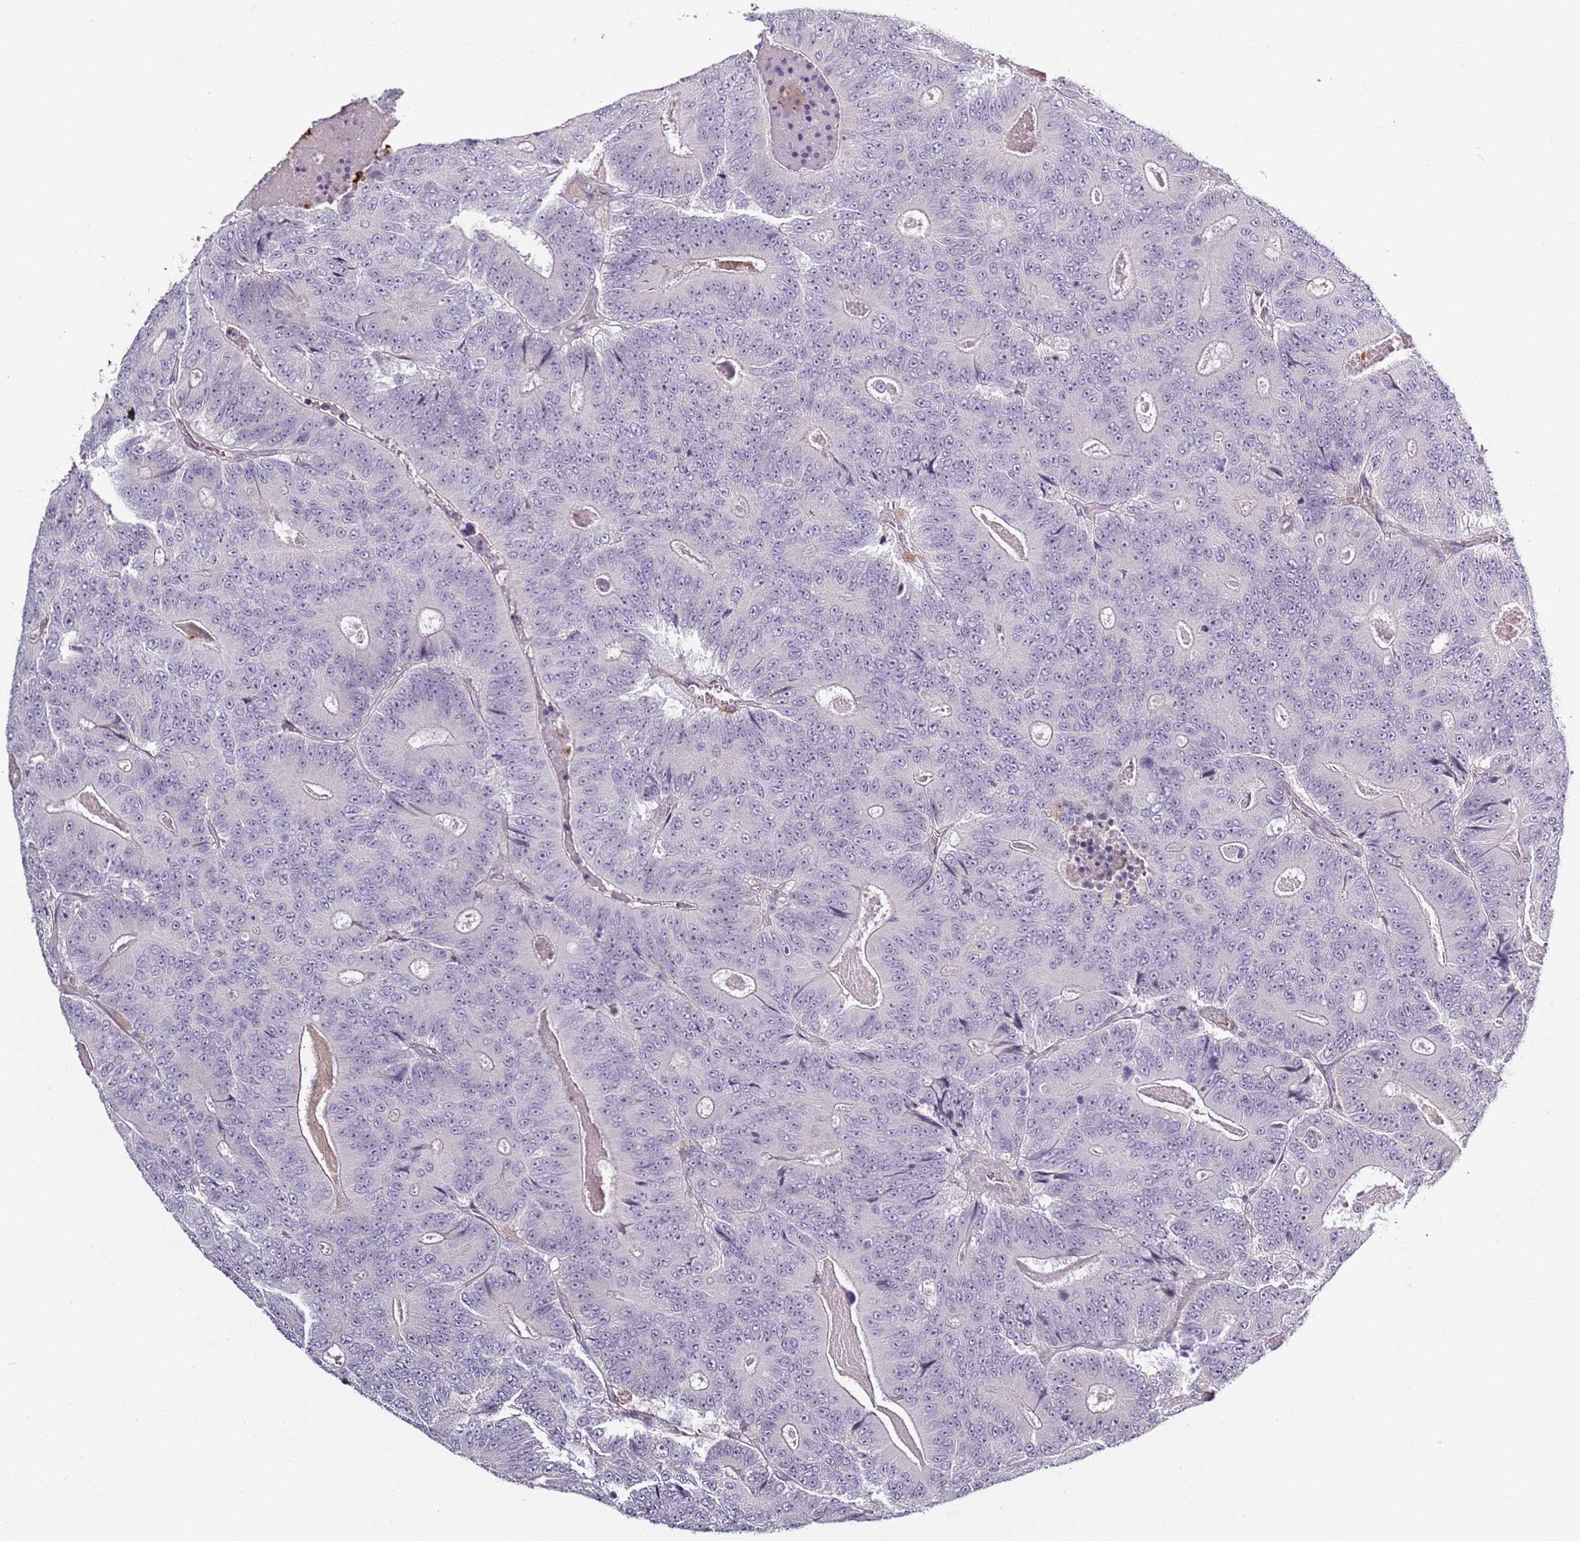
{"staining": {"intensity": "negative", "quantity": "none", "location": "none"}, "tissue": "colorectal cancer", "cell_type": "Tumor cells", "image_type": "cancer", "snomed": [{"axis": "morphology", "description": "Adenocarcinoma, NOS"}, {"axis": "topography", "description": "Colon"}], "caption": "Immunohistochemistry (IHC) of human colorectal cancer (adenocarcinoma) shows no positivity in tumor cells.", "gene": "CC2D2B", "patient": {"sex": "male", "age": 83}}